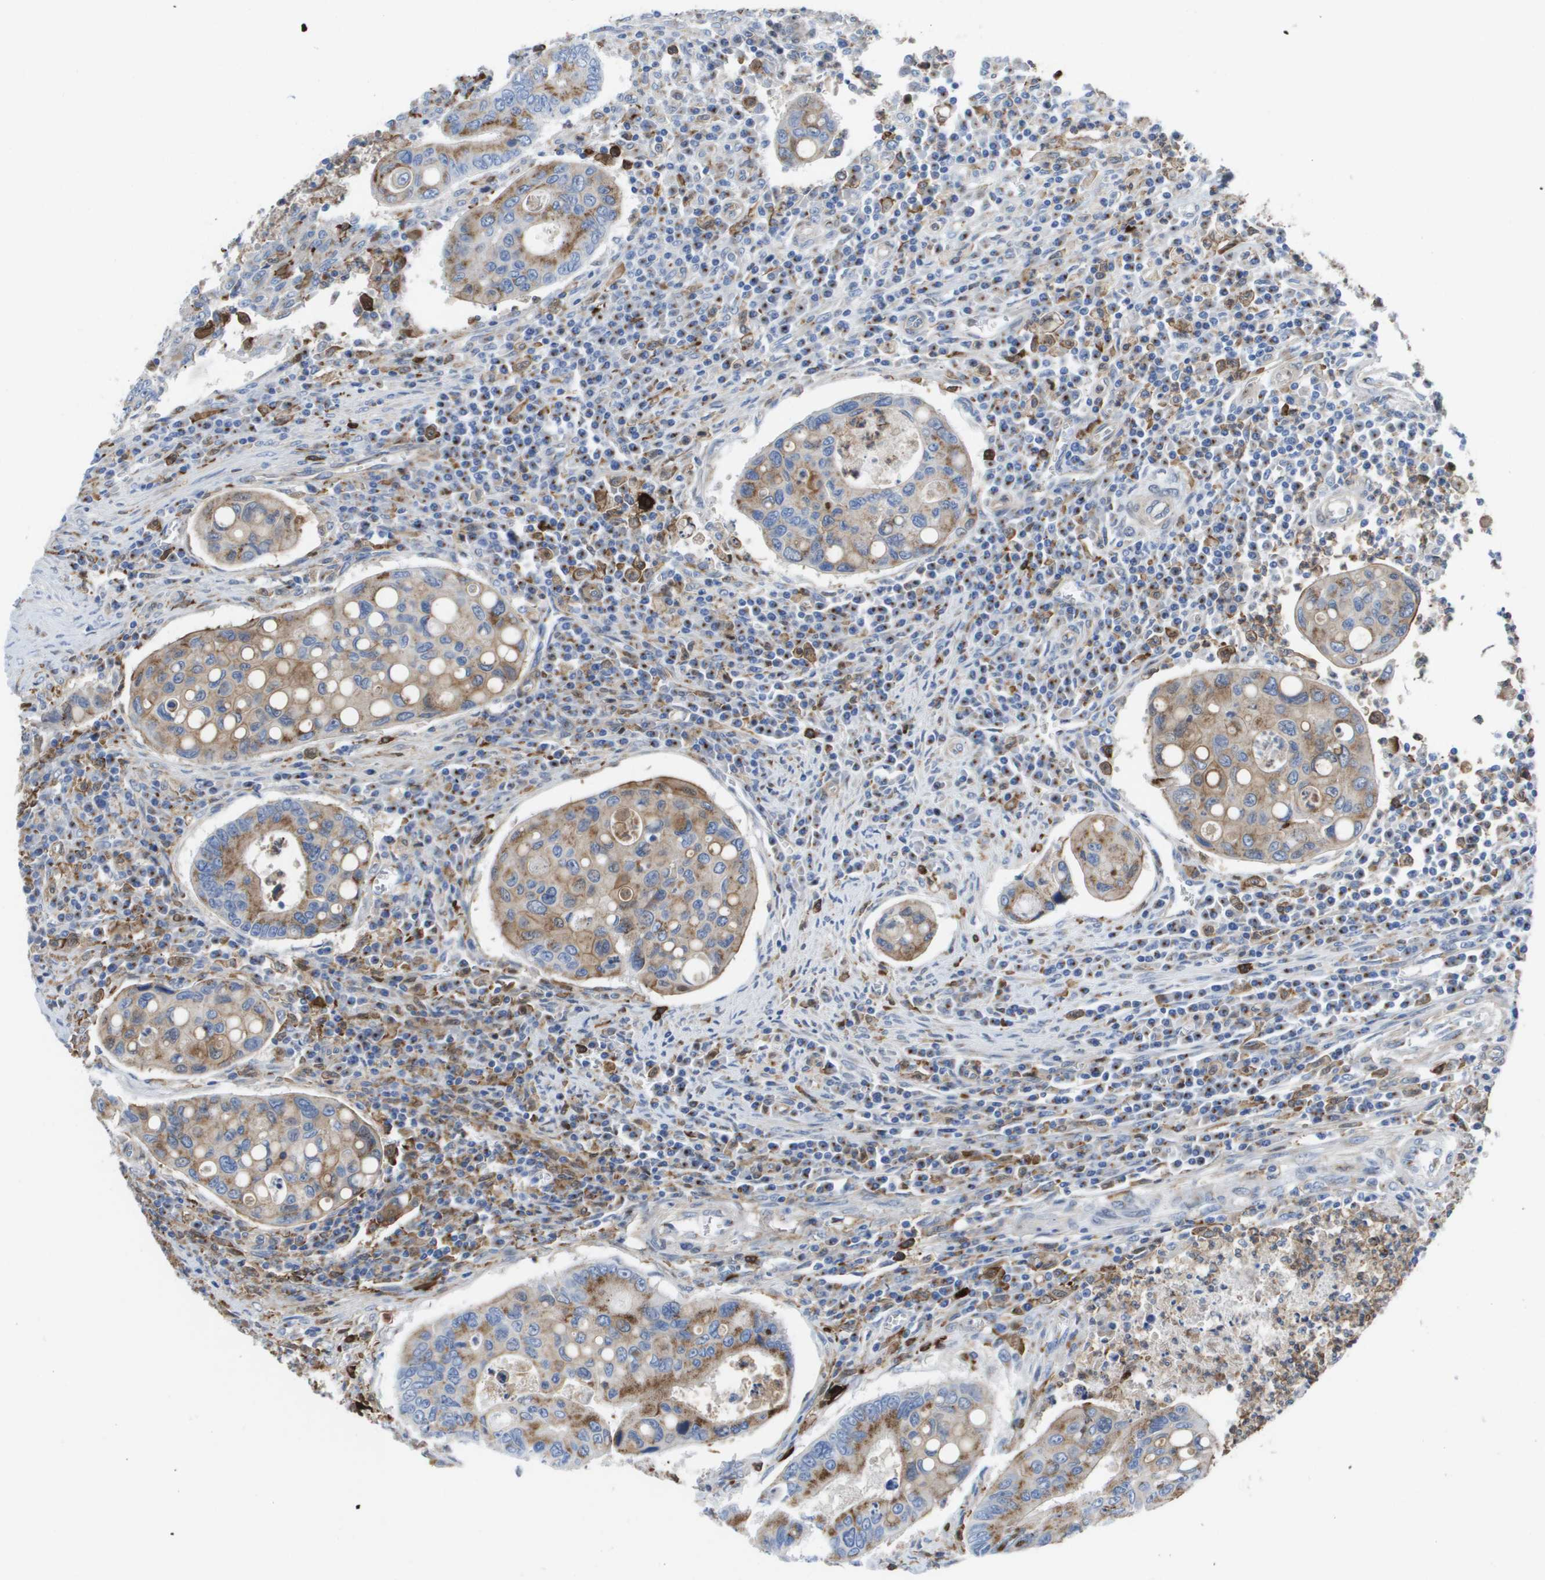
{"staining": {"intensity": "moderate", "quantity": ">75%", "location": "cytoplasmic/membranous"}, "tissue": "colorectal cancer", "cell_type": "Tumor cells", "image_type": "cancer", "snomed": [{"axis": "morphology", "description": "Inflammation, NOS"}, {"axis": "morphology", "description": "Adenocarcinoma, NOS"}, {"axis": "topography", "description": "Colon"}], "caption": "The histopathology image displays a brown stain indicating the presence of a protein in the cytoplasmic/membranous of tumor cells in colorectal cancer (adenocarcinoma).", "gene": "SLC37A2", "patient": {"sex": "male", "age": 72}}